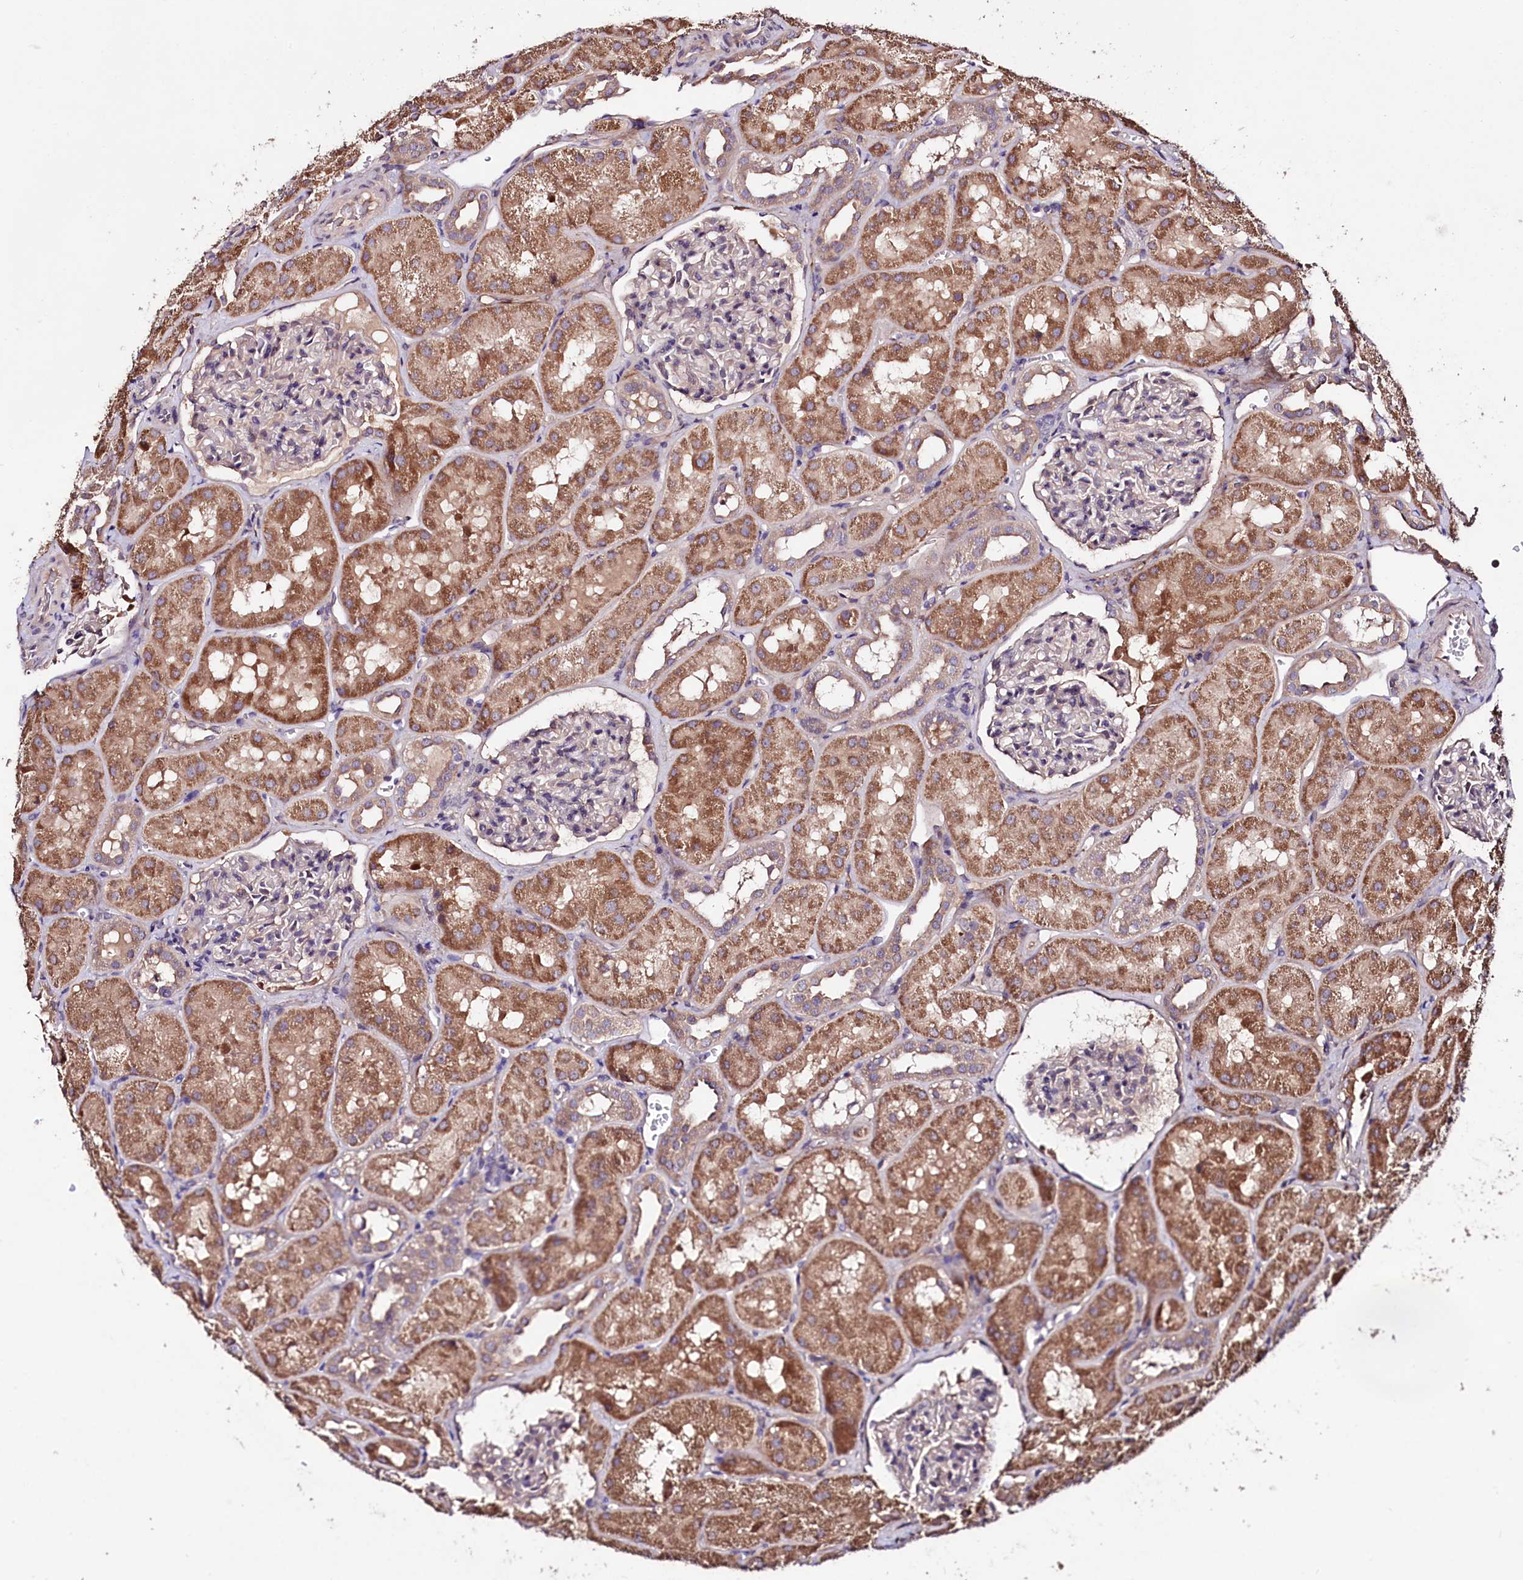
{"staining": {"intensity": "weak", "quantity": "<25%", "location": "cytoplasmic/membranous"}, "tissue": "kidney", "cell_type": "Cells in glomeruli", "image_type": "normal", "snomed": [{"axis": "morphology", "description": "Normal tissue, NOS"}, {"axis": "topography", "description": "Kidney"}, {"axis": "topography", "description": "Urinary bladder"}], "caption": "DAB immunohistochemical staining of unremarkable human kidney shows no significant expression in cells in glomeruli.", "gene": "TNPO3", "patient": {"sex": "male", "age": 16}}